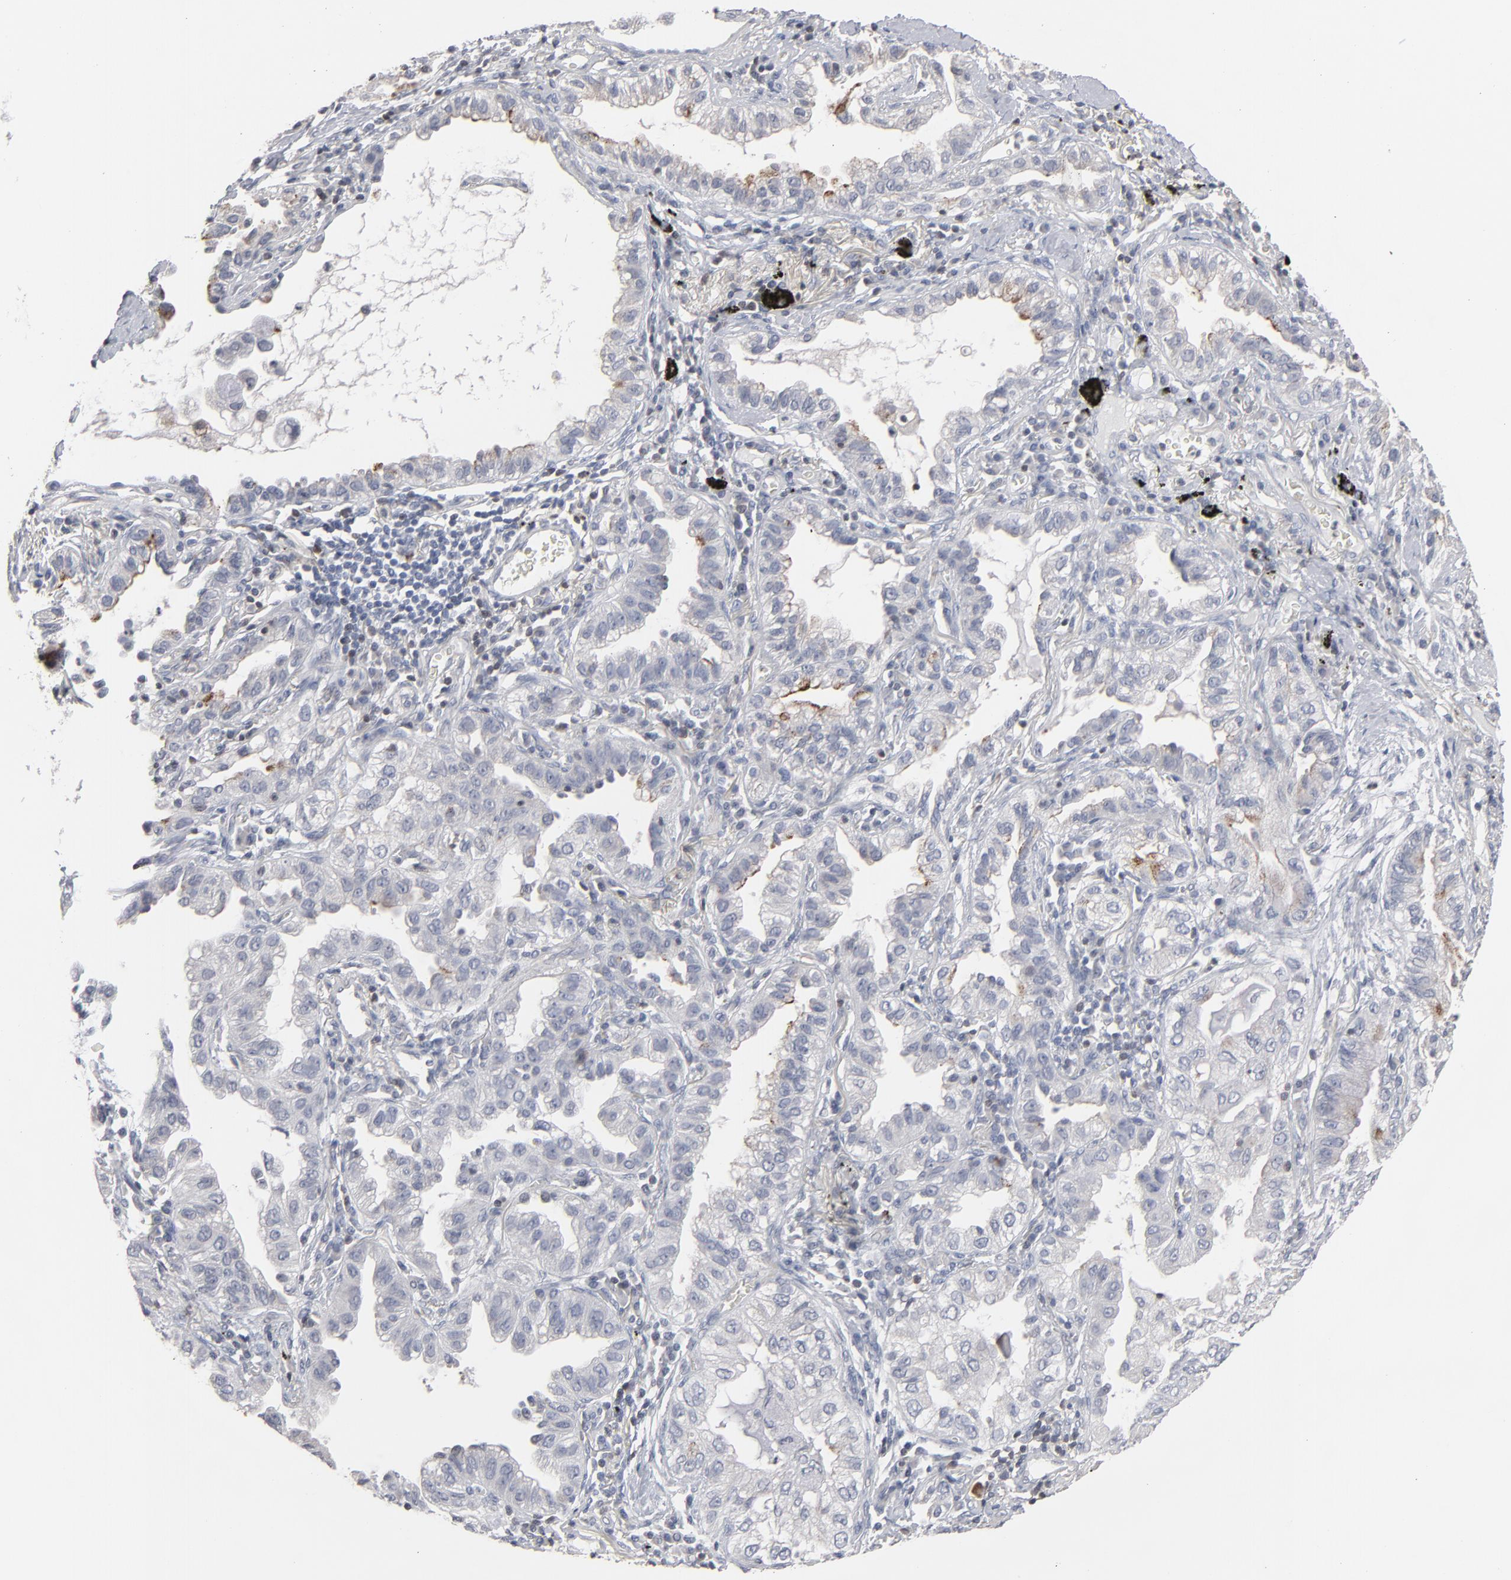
{"staining": {"intensity": "negative", "quantity": "none", "location": "none"}, "tissue": "lung cancer", "cell_type": "Tumor cells", "image_type": "cancer", "snomed": [{"axis": "morphology", "description": "Adenocarcinoma, NOS"}, {"axis": "topography", "description": "Lung"}], "caption": "The image demonstrates no staining of tumor cells in lung cancer (adenocarcinoma).", "gene": "STAT4", "patient": {"sex": "female", "age": 50}}